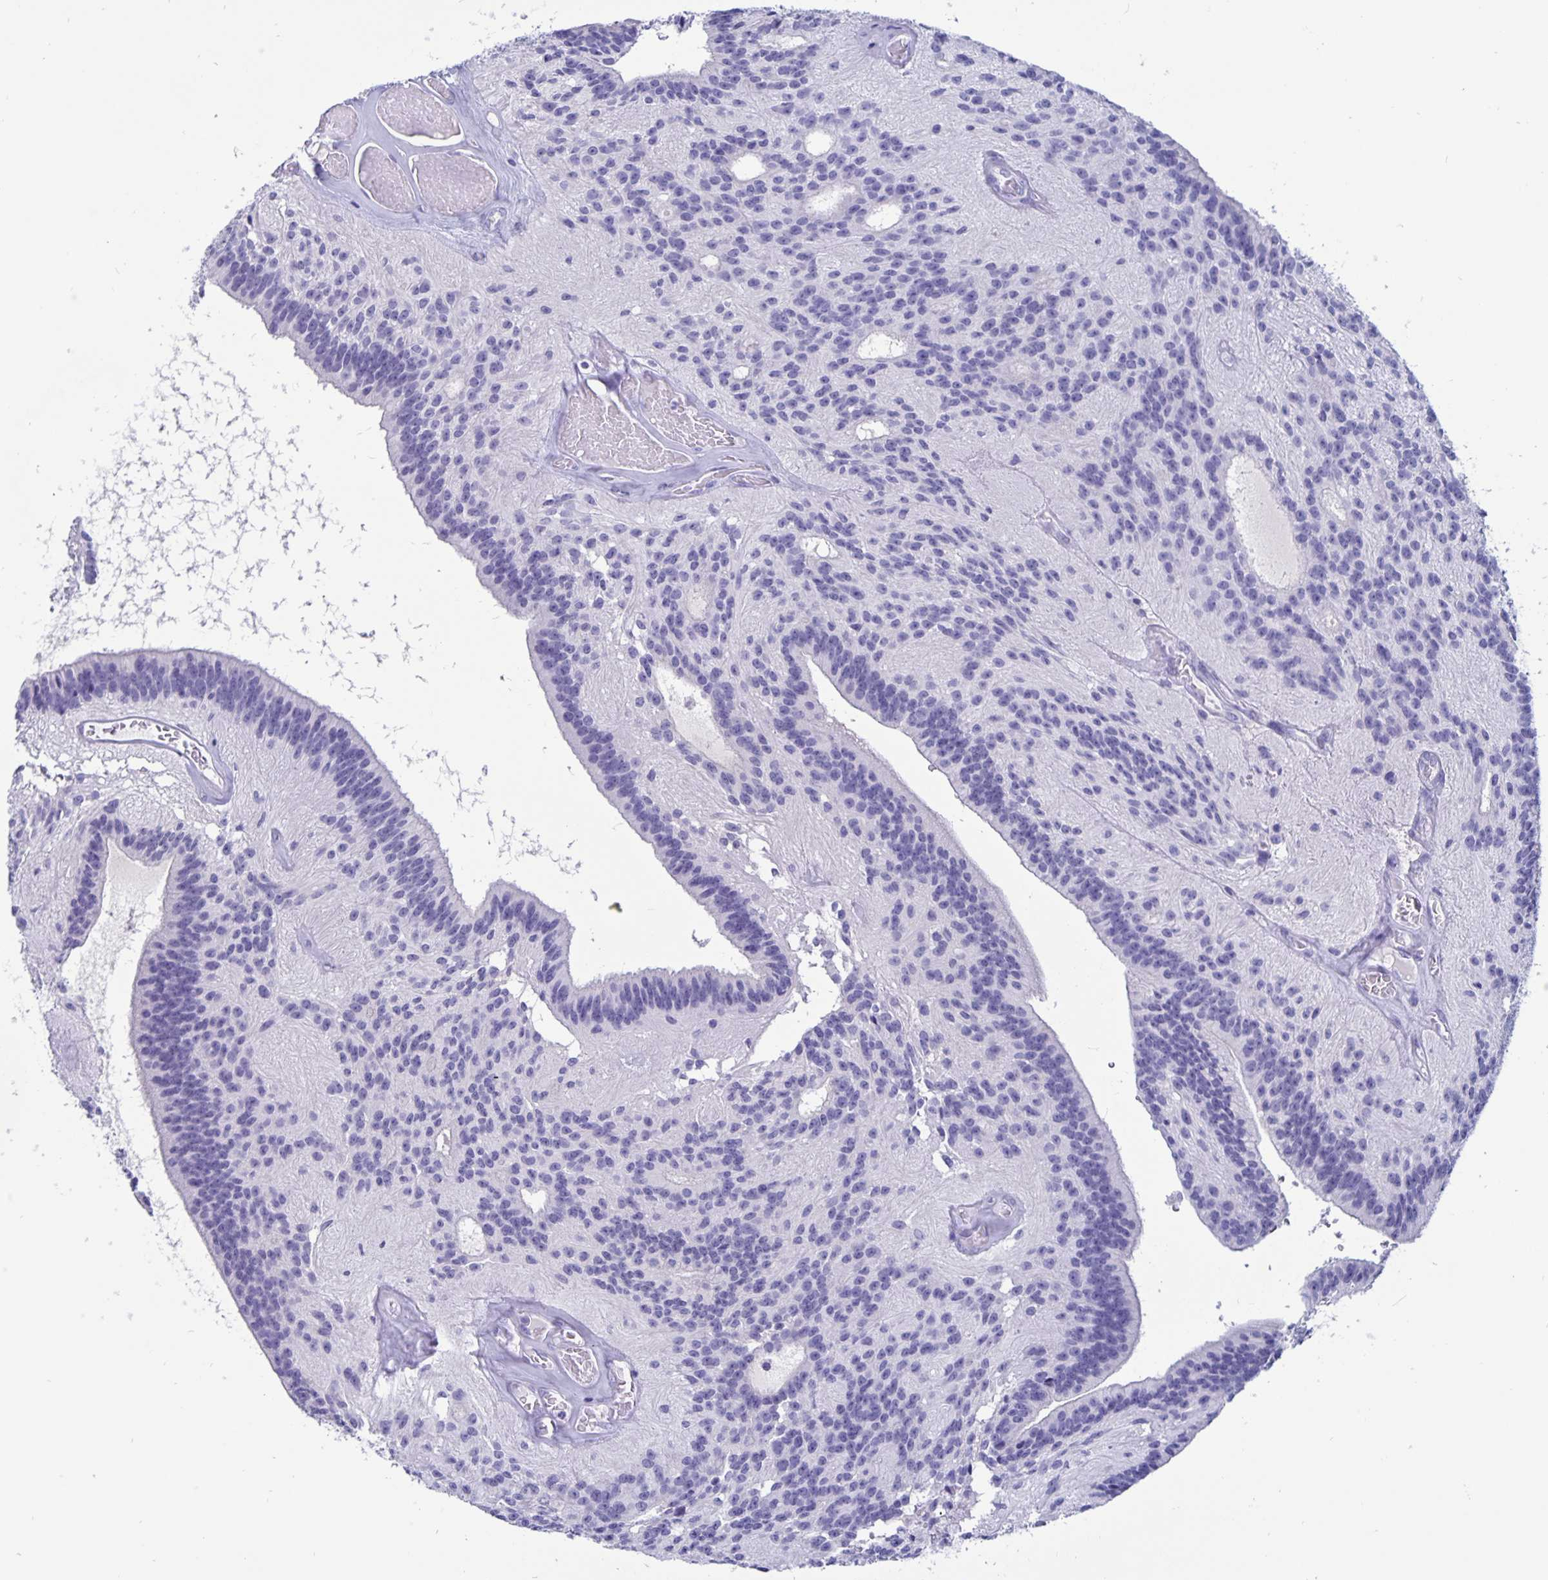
{"staining": {"intensity": "negative", "quantity": "none", "location": "none"}, "tissue": "glioma", "cell_type": "Tumor cells", "image_type": "cancer", "snomed": [{"axis": "morphology", "description": "Glioma, malignant, Low grade"}, {"axis": "topography", "description": "Brain"}], "caption": "IHC histopathology image of neoplastic tissue: malignant glioma (low-grade) stained with DAB shows no significant protein expression in tumor cells. The staining was performed using DAB to visualize the protein expression in brown, while the nuclei were stained in blue with hematoxylin (Magnification: 20x).", "gene": "BPIFA3", "patient": {"sex": "male", "age": 31}}